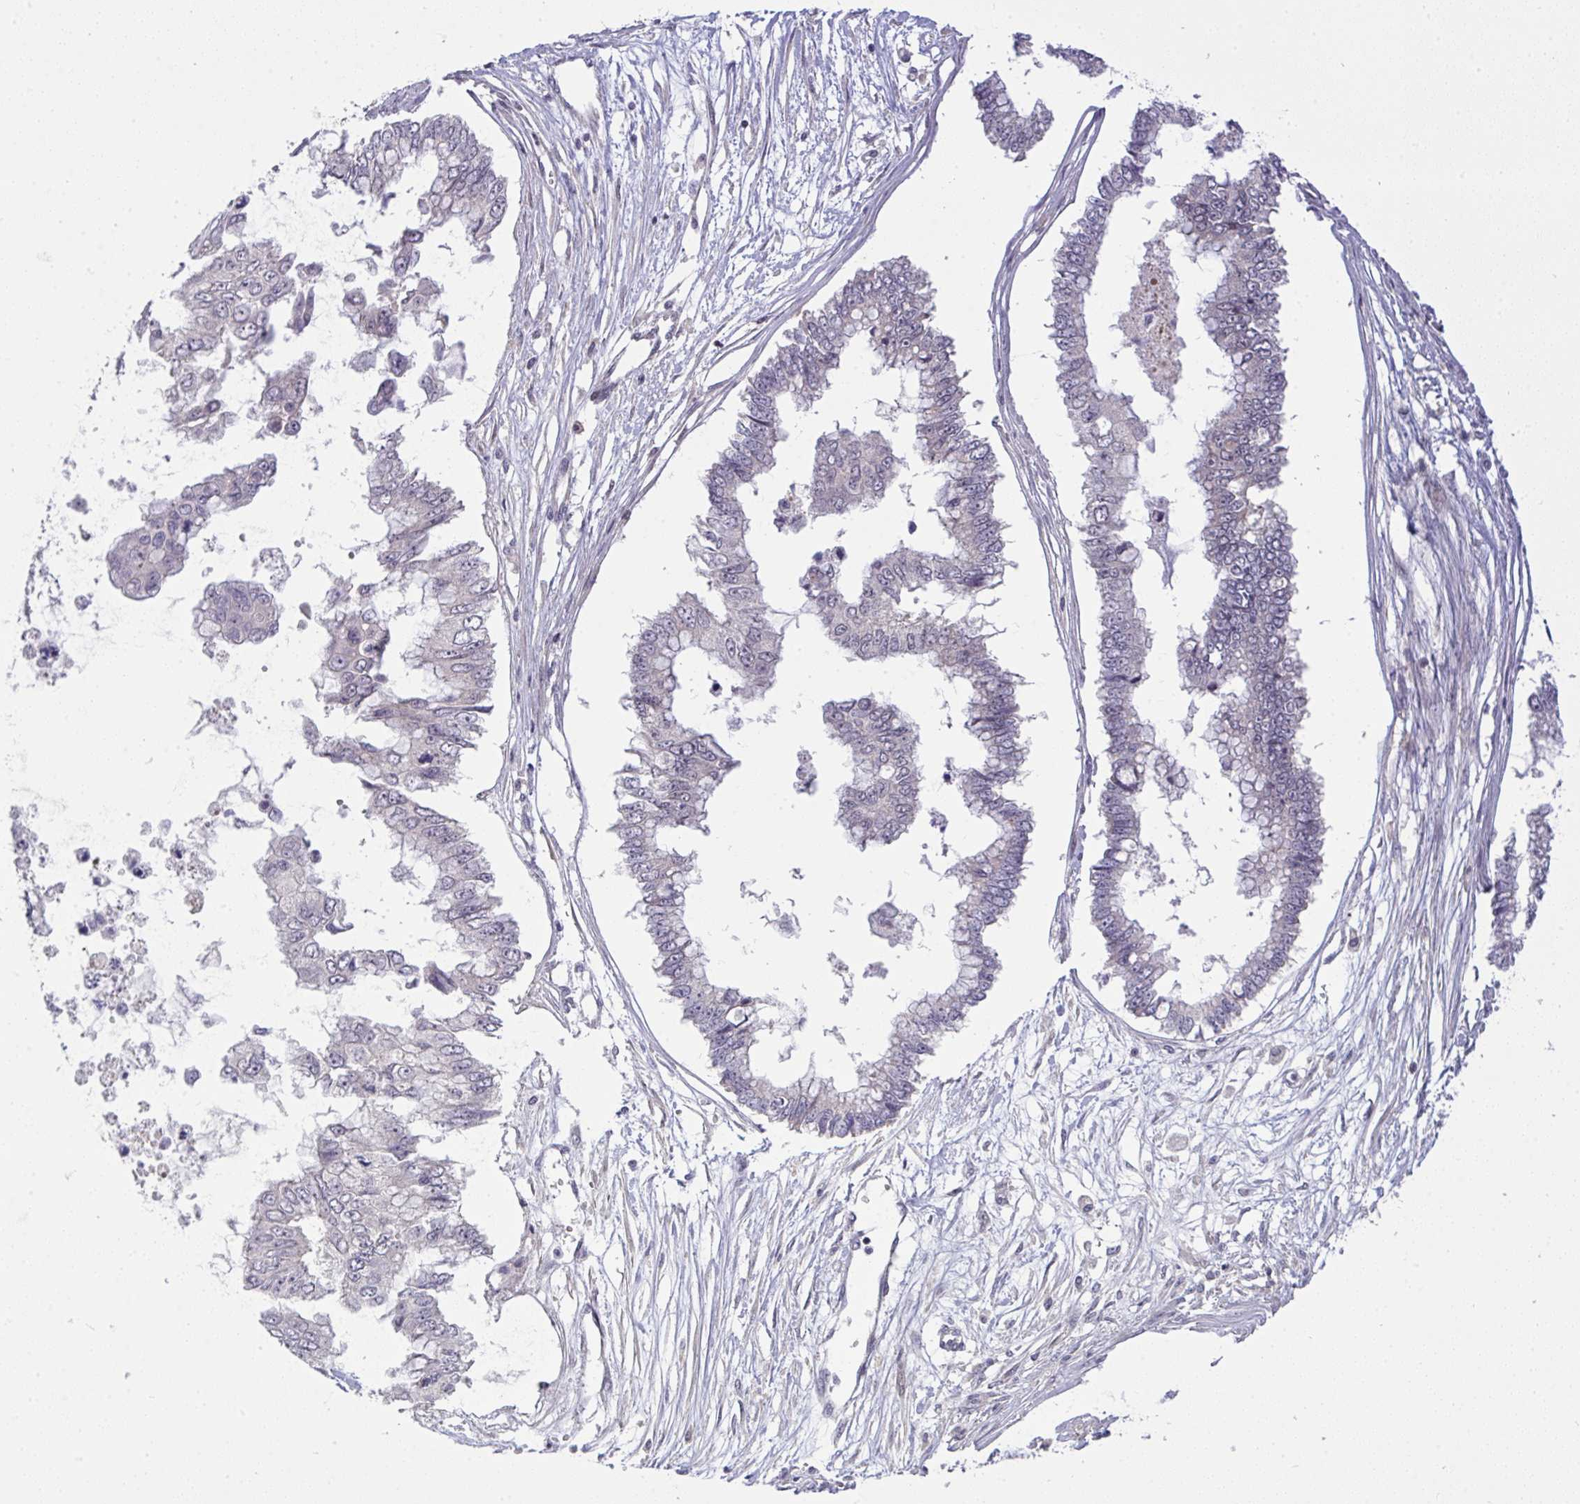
{"staining": {"intensity": "negative", "quantity": "none", "location": "none"}, "tissue": "ovarian cancer", "cell_type": "Tumor cells", "image_type": "cancer", "snomed": [{"axis": "morphology", "description": "Cystadenocarcinoma, mucinous, NOS"}, {"axis": "topography", "description": "Ovary"}], "caption": "IHC micrograph of ovarian mucinous cystadenocarcinoma stained for a protein (brown), which reveals no staining in tumor cells.", "gene": "SLC9A6", "patient": {"sex": "female", "age": 72}}